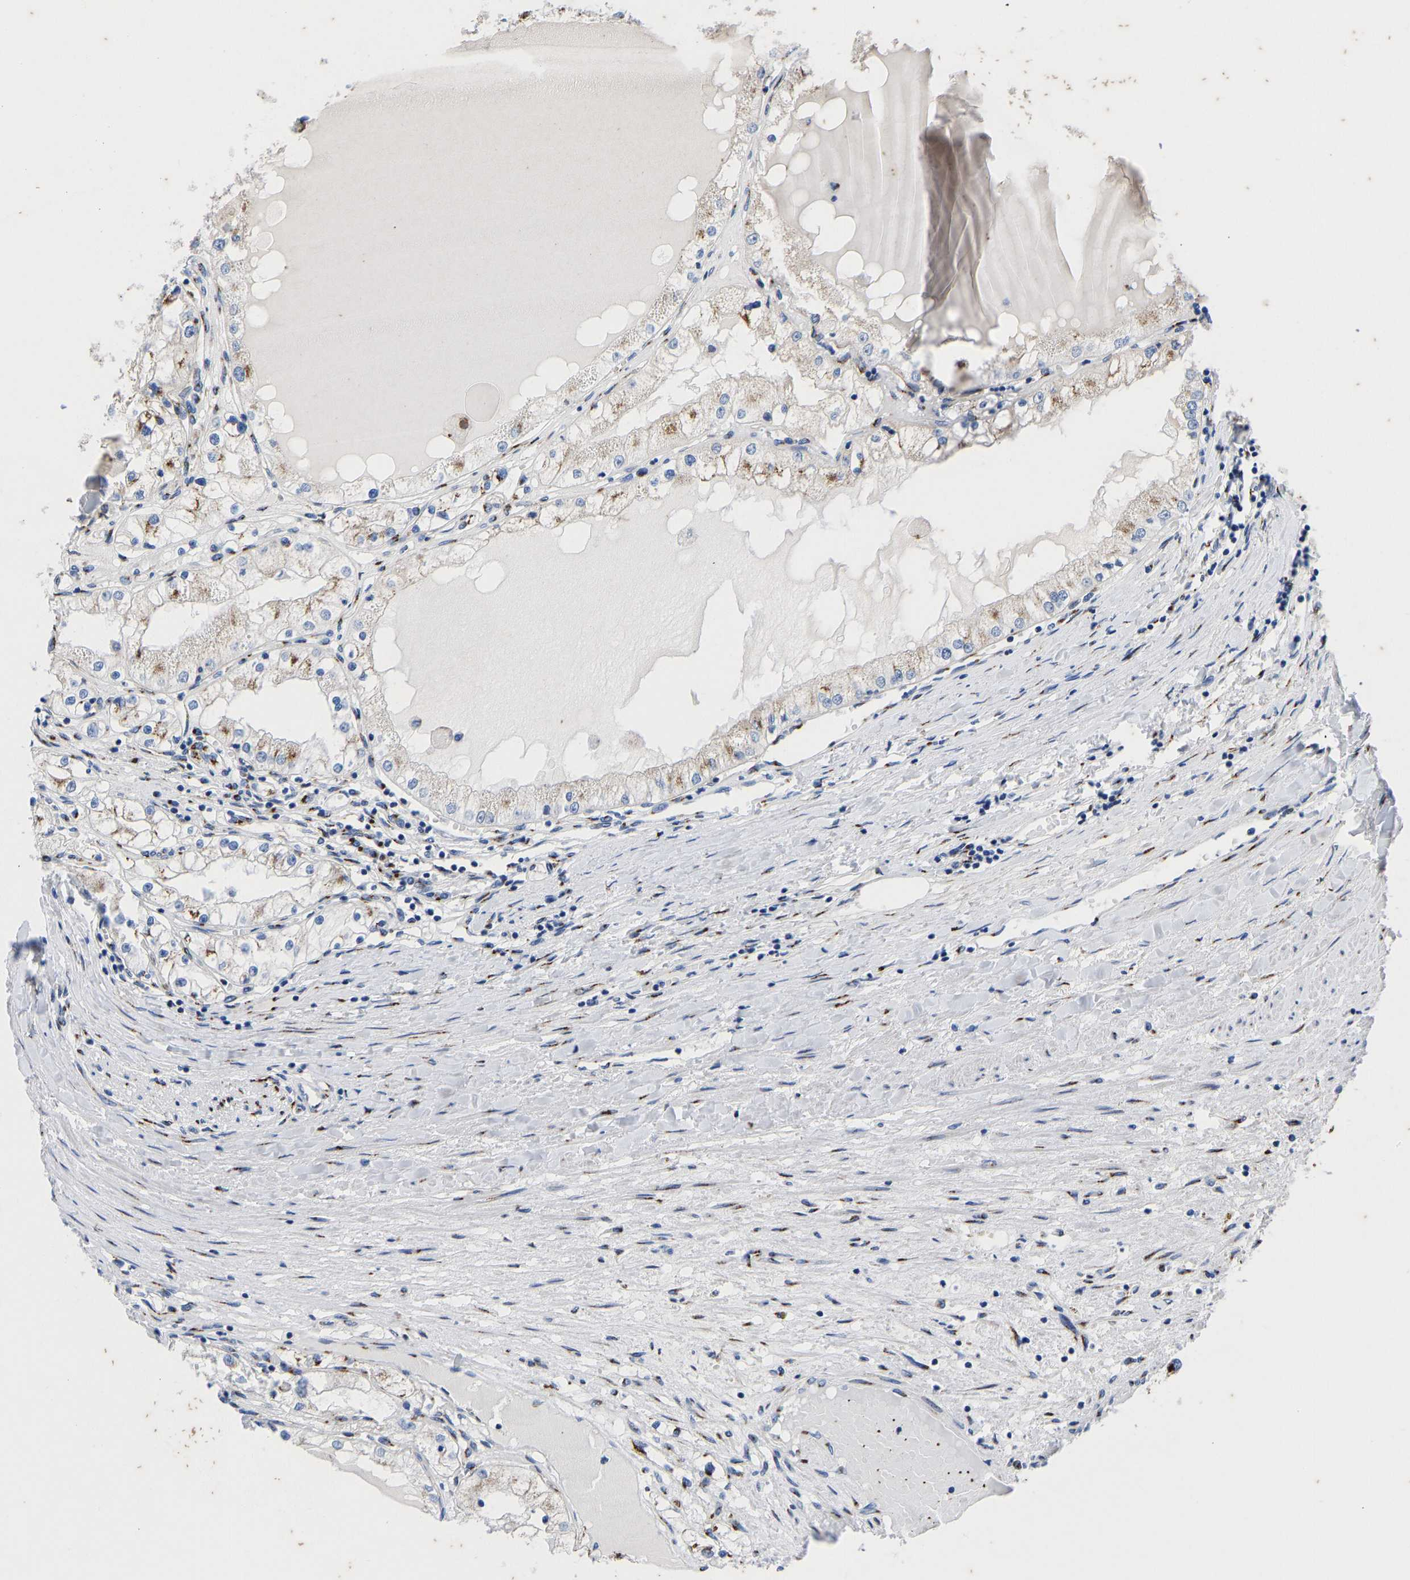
{"staining": {"intensity": "moderate", "quantity": "25%-75%", "location": "cytoplasmic/membranous"}, "tissue": "renal cancer", "cell_type": "Tumor cells", "image_type": "cancer", "snomed": [{"axis": "morphology", "description": "Adenocarcinoma, NOS"}, {"axis": "topography", "description": "Kidney"}], "caption": "There is medium levels of moderate cytoplasmic/membranous positivity in tumor cells of adenocarcinoma (renal), as demonstrated by immunohistochemical staining (brown color).", "gene": "TMEM87A", "patient": {"sex": "male", "age": 68}}